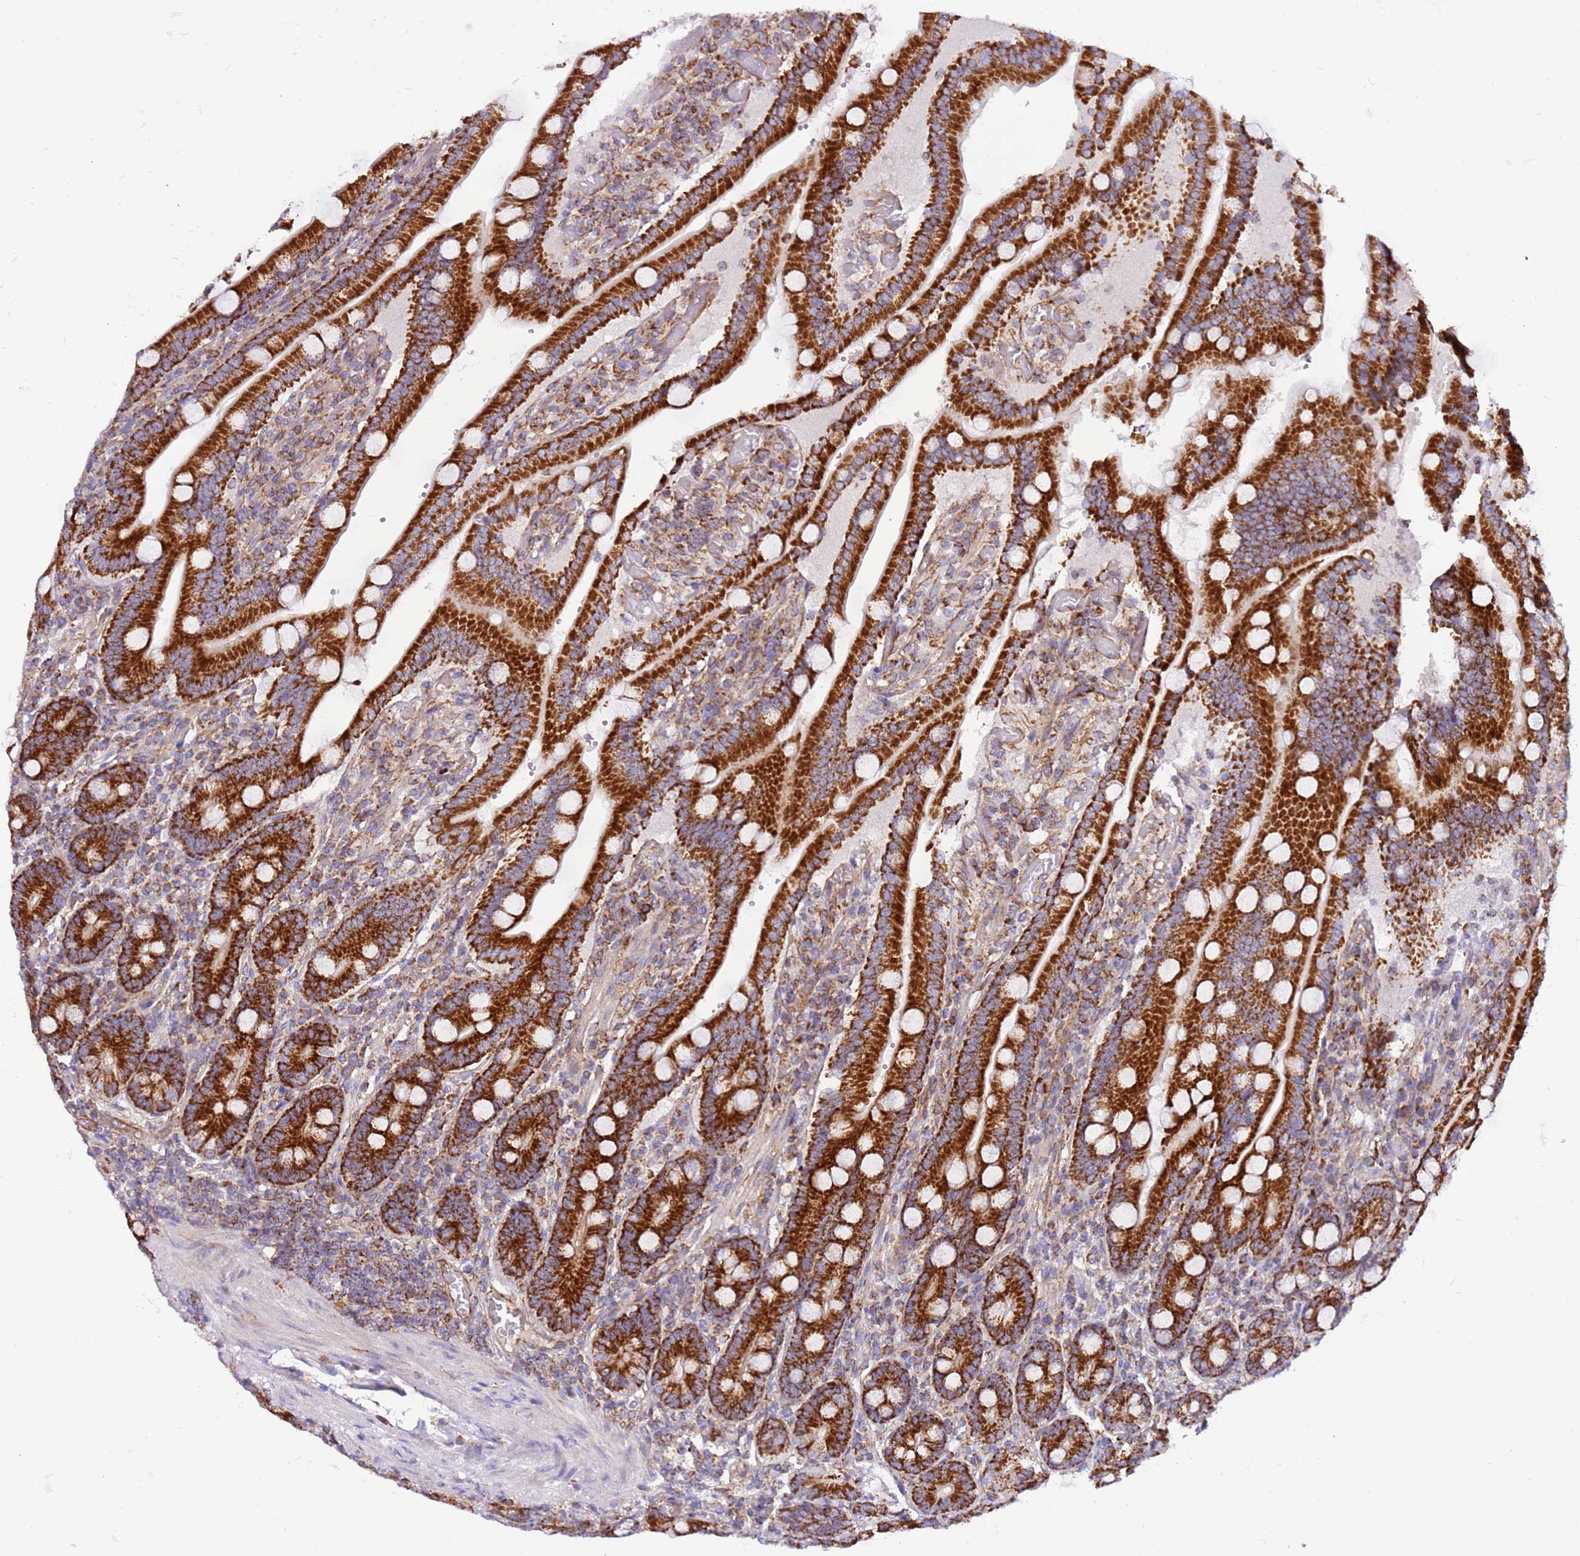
{"staining": {"intensity": "strong", "quantity": ">75%", "location": "cytoplasmic/membranous"}, "tissue": "duodenum", "cell_type": "Glandular cells", "image_type": "normal", "snomed": [{"axis": "morphology", "description": "Normal tissue, NOS"}, {"axis": "topography", "description": "Duodenum"}], "caption": "Protein staining shows strong cytoplasmic/membranous positivity in about >75% of glandular cells in benign duodenum.", "gene": "MRPL20", "patient": {"sex": "female", "age": 62}}